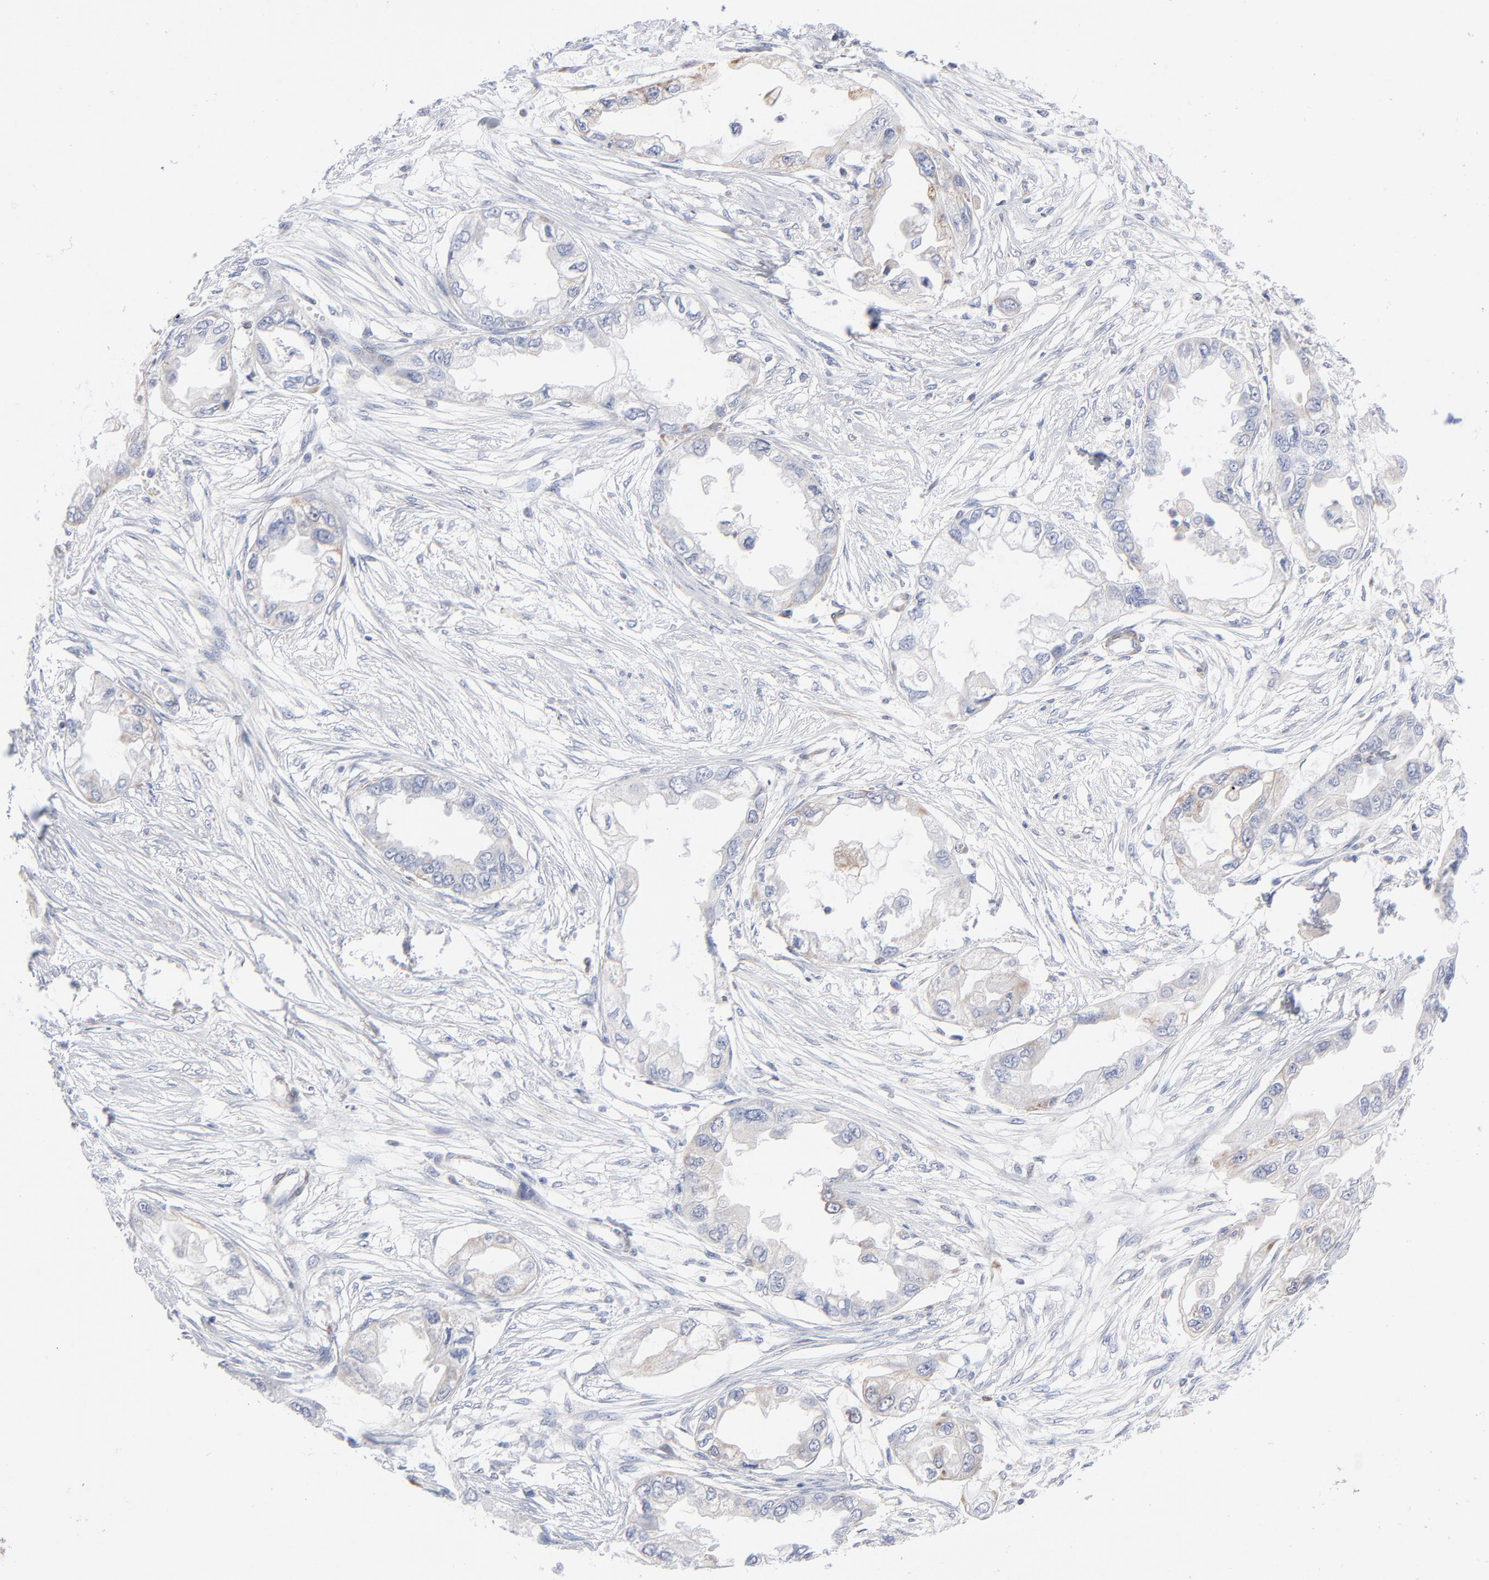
{"staining": {"intensity": "weak", "quantity": "<25%", "location": "cytoplasmic/membranous"}, "tissue": "endometrial cancer", "cell_type": "Tumor cells", "image_type": "cancer", "snomed": [{"axis": "morphology", "description": "Adenocarcinoma, NOS"}, {"axis": "topography", "description": "Endometrium"}], "caption": "High power microscopy micrograph of an immunohistochemistry (IHC) image of endometrial cancer, revealing no significant staining in tumor cells.", "gene": "CHCHD10", "patient": {"sex": "female", "age": 67}}